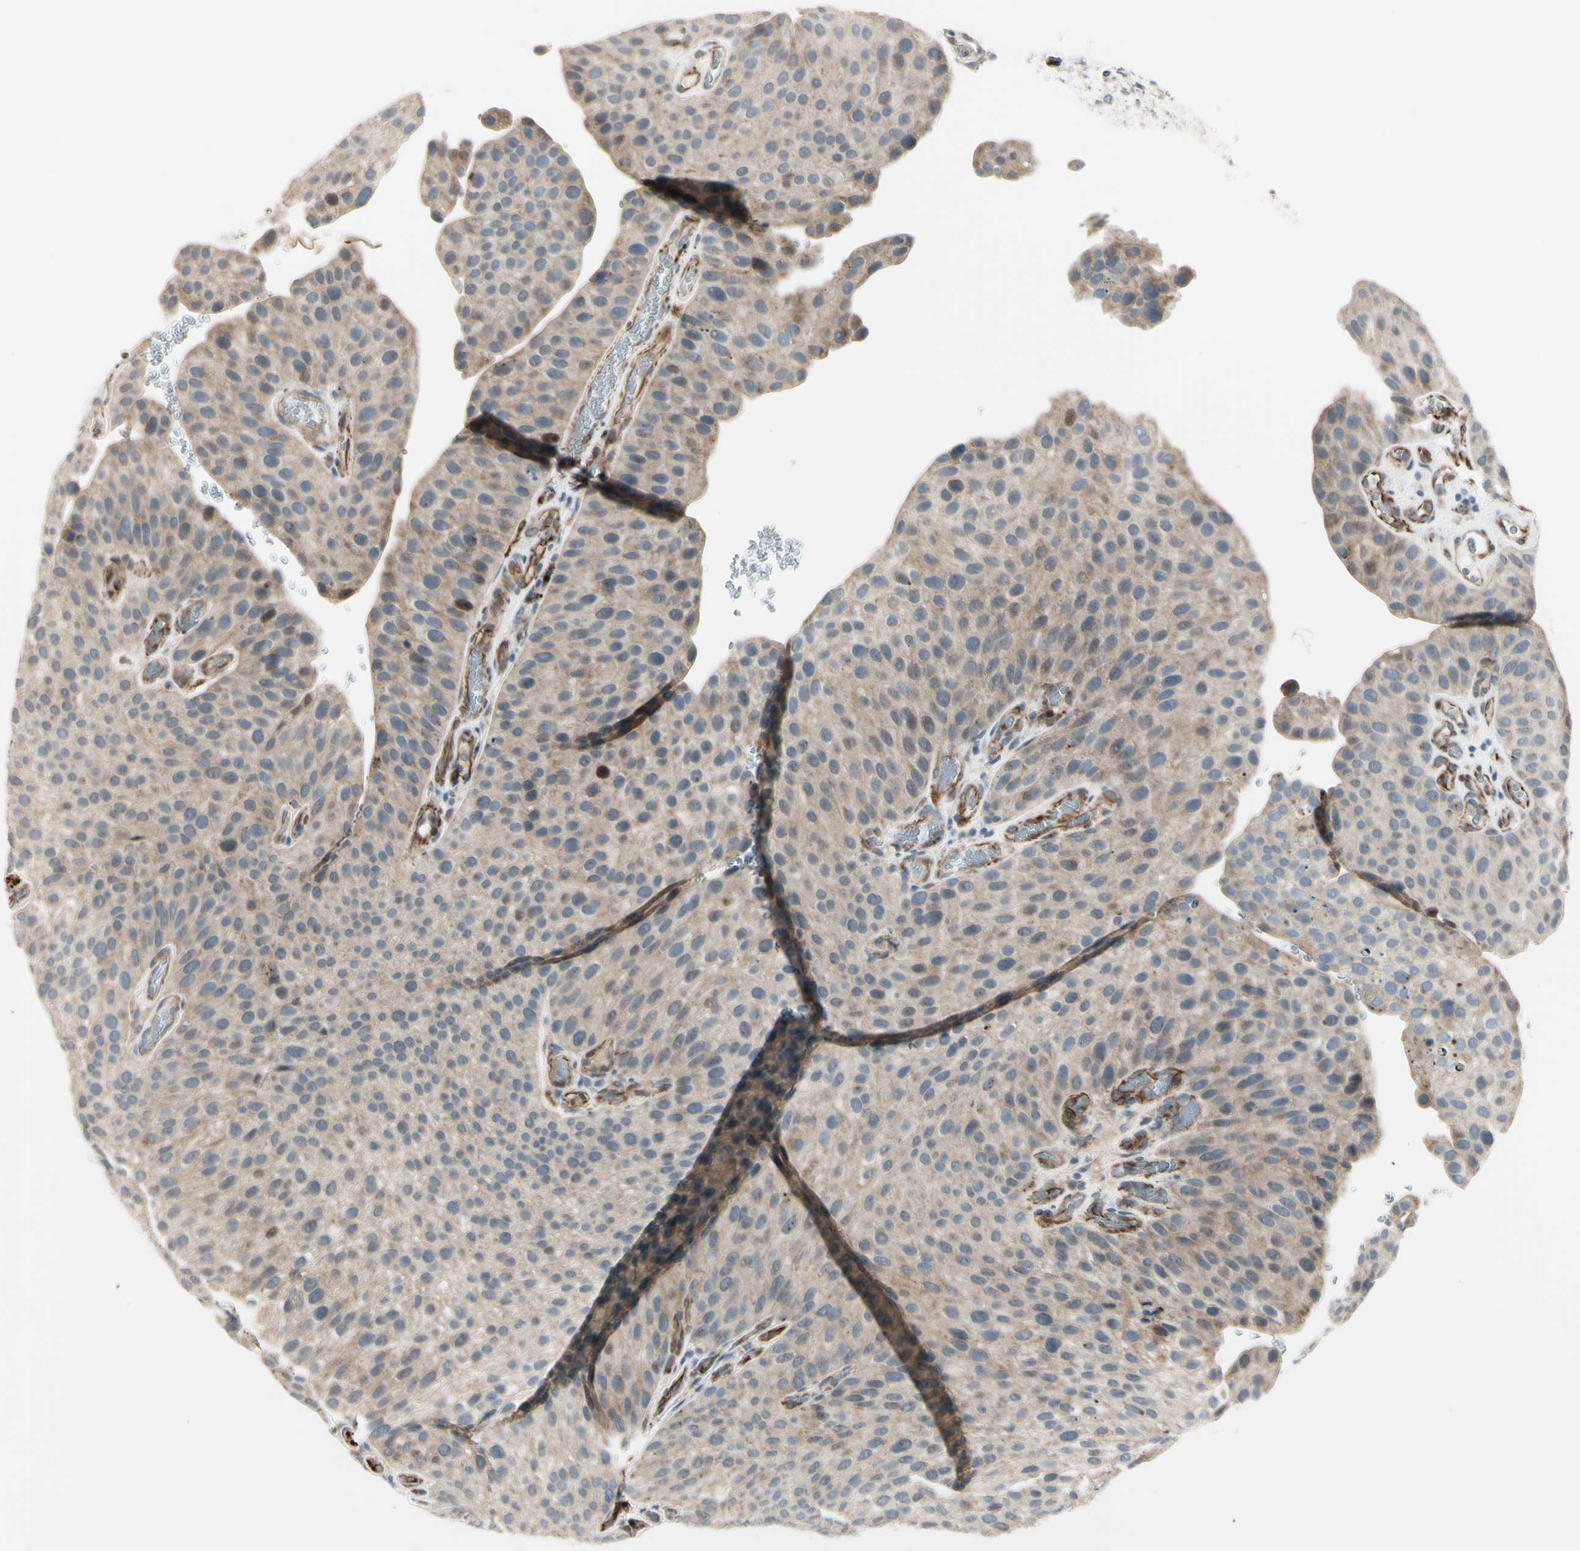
{"staining": {"intensity": "weak", "quantity": "25%-75%", "location": "cytoplasmic/membranous,nuclear"}, "tissue": "urothelial cancer", "cell_type": "Tumor cells", "image_type": "cancer", "snomed": [{"axis": "morphology", "description": "Urothelial carcinoma, Low grade"}, {"axis": "topography", "description": "Smooth muscle"}, {"axis": "topography", "description": "Urinary bladder"}], "caption": "Immunohistochemical staining of urothelial cancer demonstrates low levels of weak cytoplasmic/membranous and nuclear protein expression in about 25%-75% of tumor cells. The staining is performed using DAB (3,3'-diaminobenzidine) brown chromogen to label protein expression. The nuclei are counter-stained blue using hematoxylin.", "gene": "NDFIP1", "patient": {"sex": "male", "age": 60}}